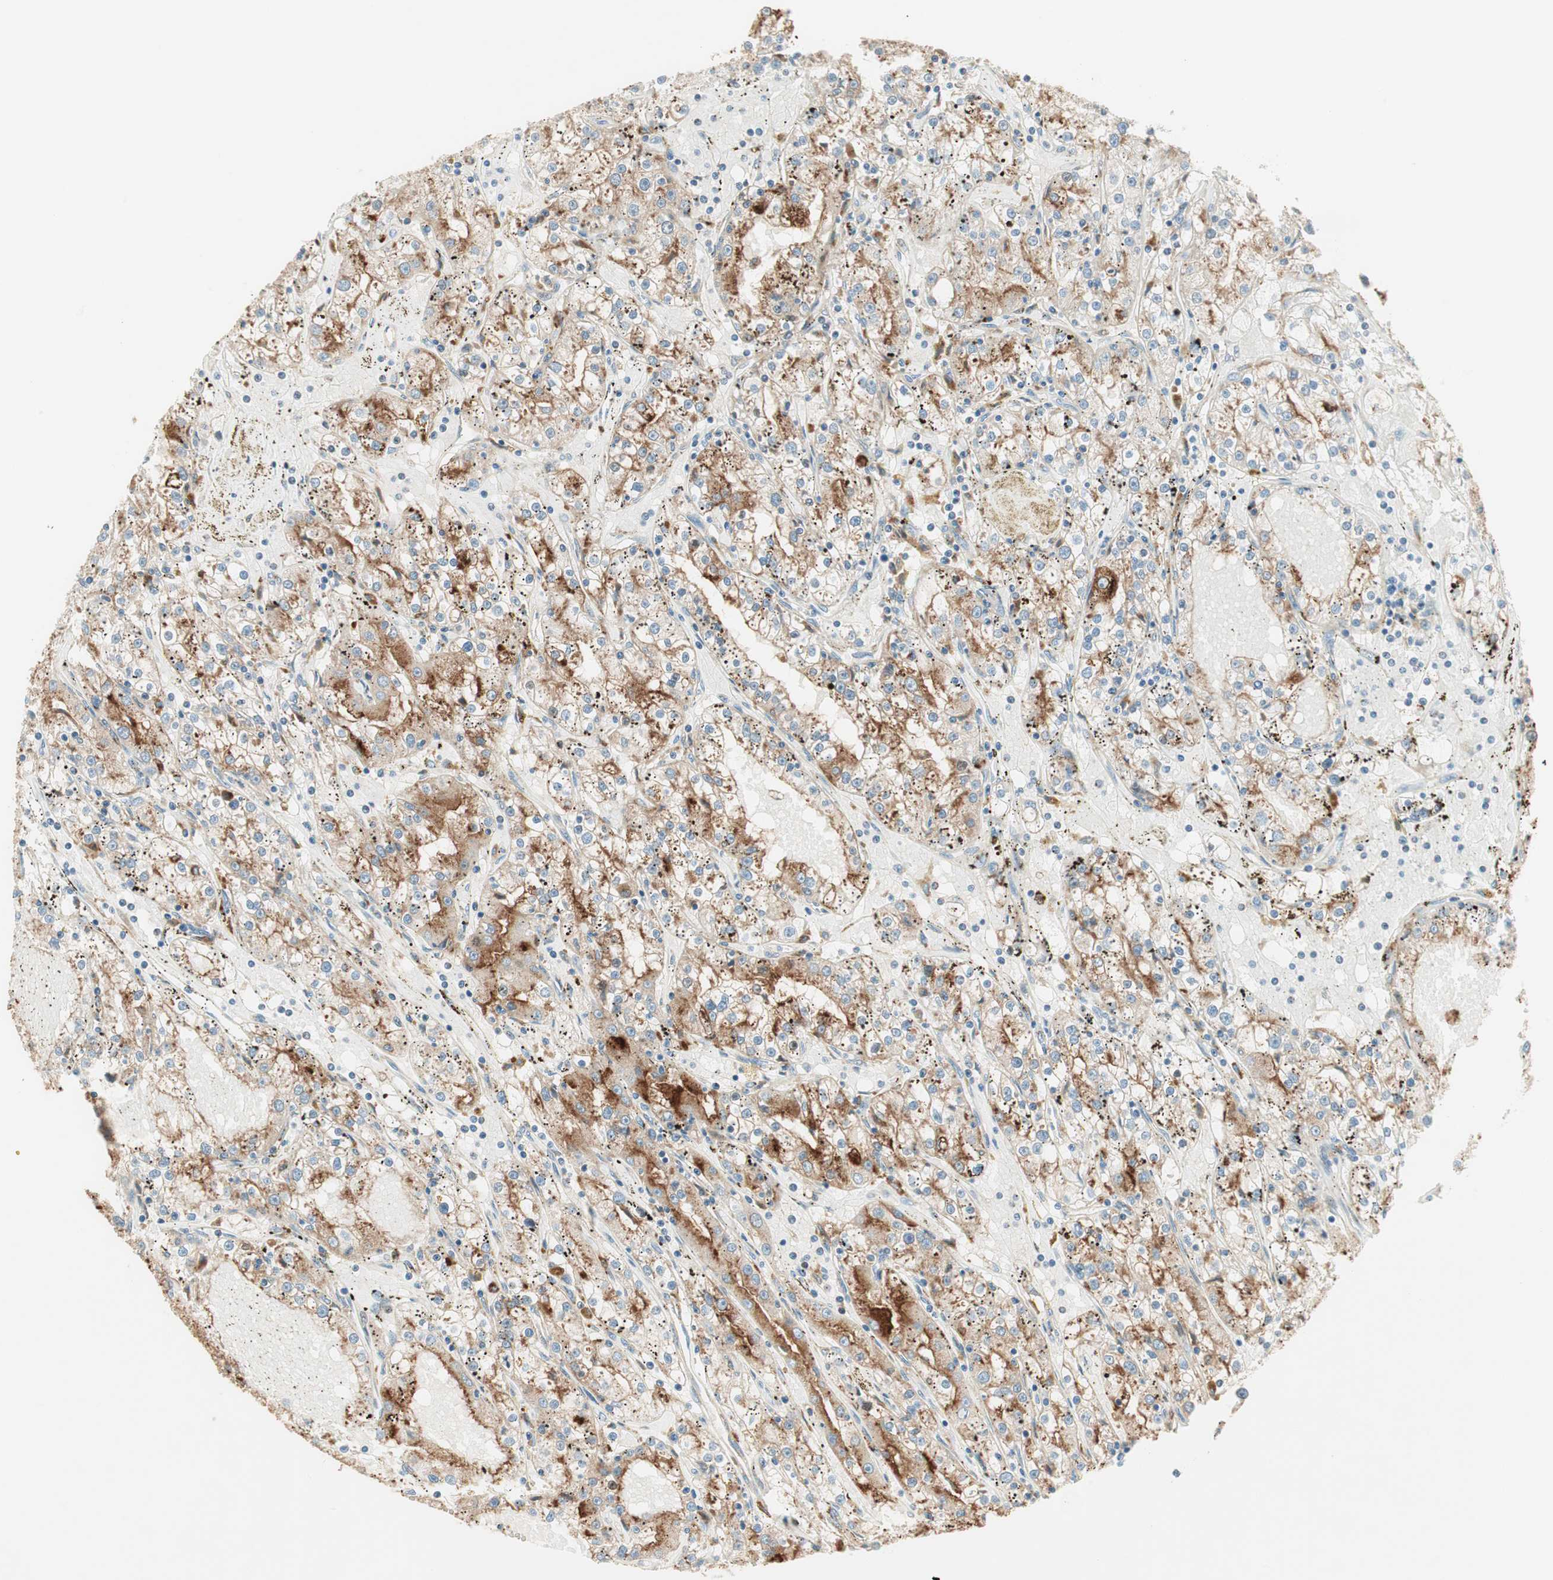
{"staining": {"intensity": "strong", "quantity": "<25%", "location": "cytoplasmic/membranous"}, "tissue": "renal cancer", "cell_type": "Tumor cells", "image_type": "cancer", "snomed": [{"axis": "morphology", "description": "Adenocarcinoma, NOS"}, {"axis": "topography", "description": "Kidney"}], "caption": "A brown stain shows strong cytoplasmic/membranous positivity of a protein in renal adenocarcinoma tumor cells.", "gene": "ATP6V1G1", "patient": {"sex": "male", "age": 56}}